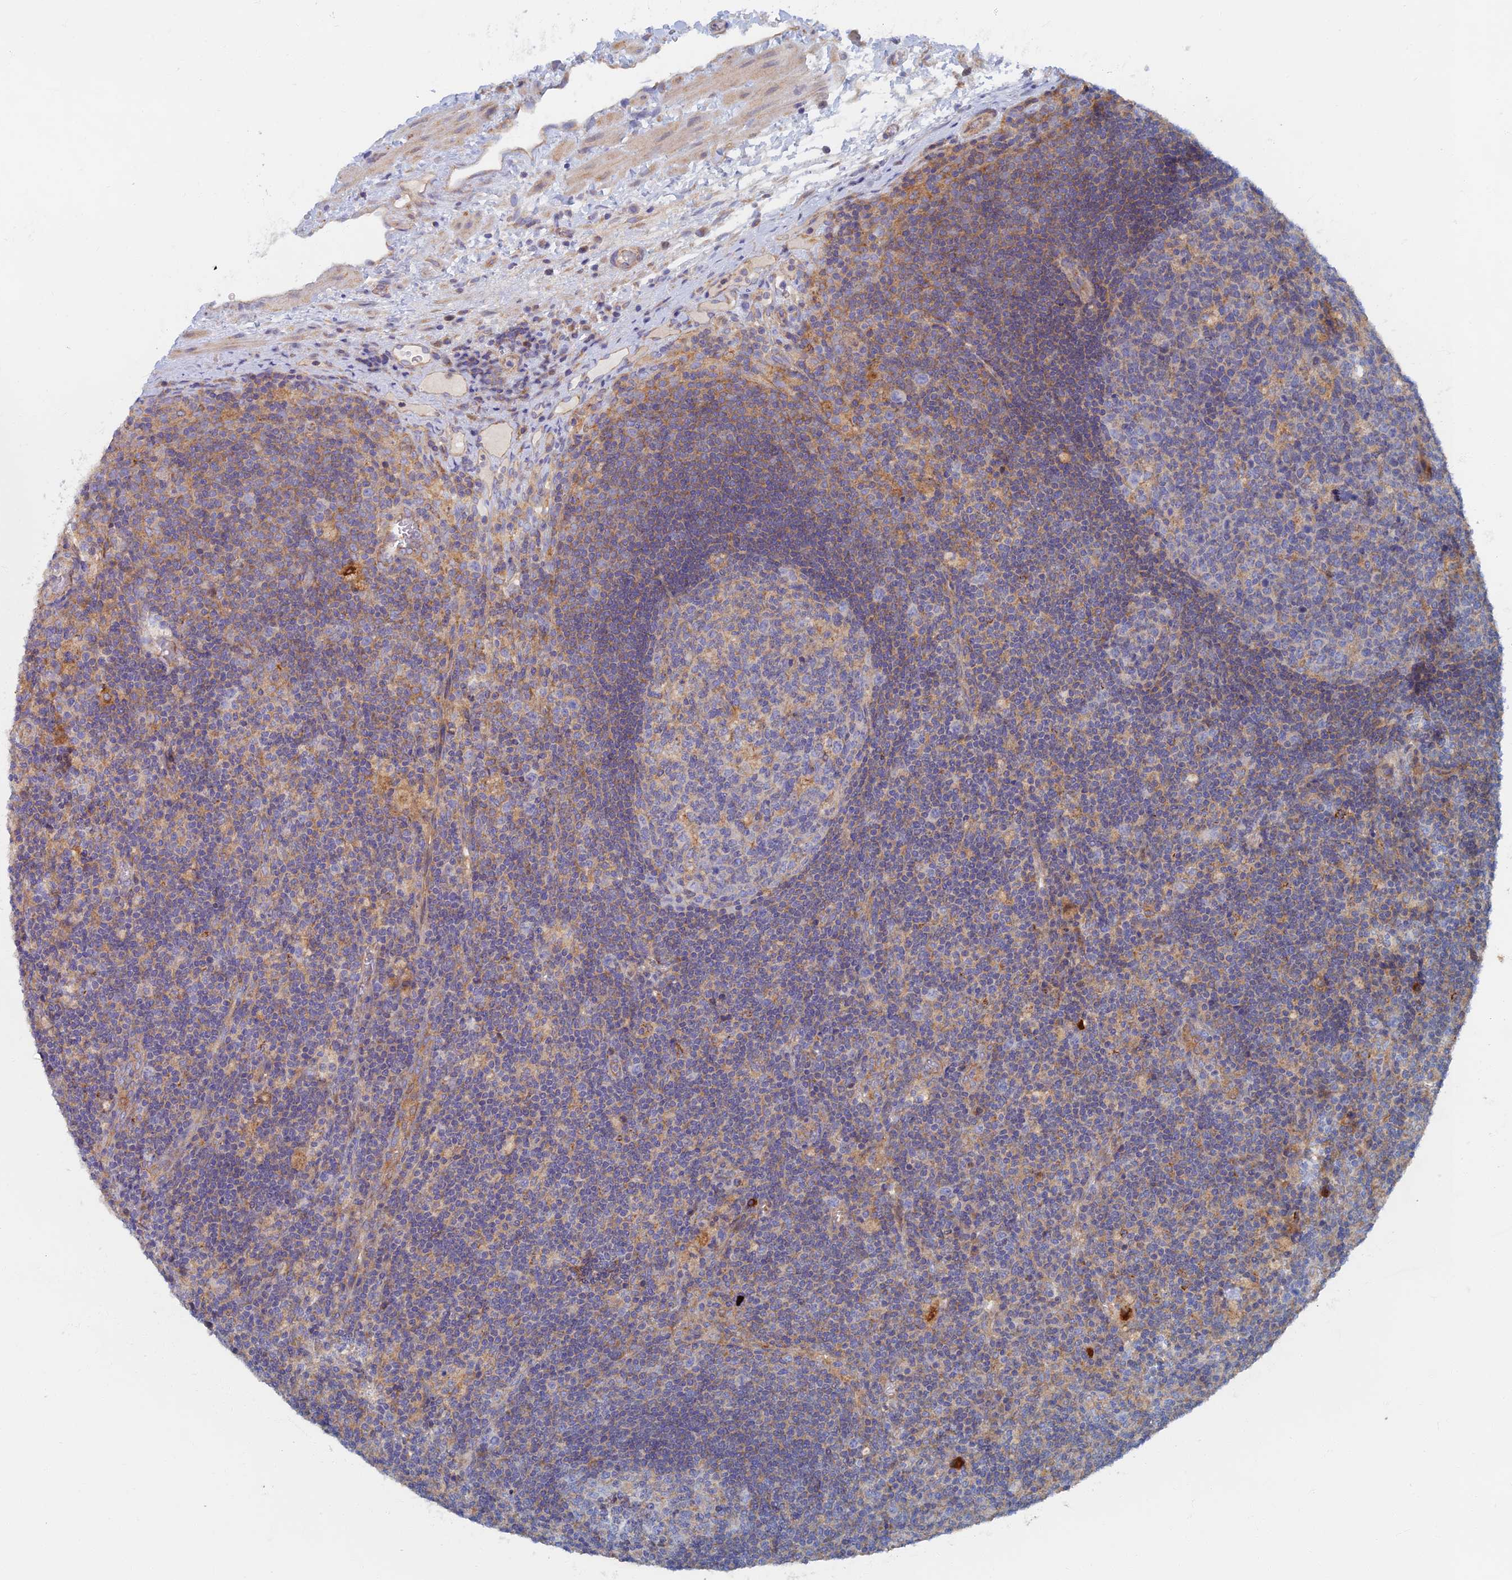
{"staining": {"intensity": "negative", "quantity": "none", "location": "none"}, "tissue": "lymph node", "cell_type": "Germinal center cells", "image_type": "normal", "snomed": [{"axis": "morphology", "description": "Normal tissue, NOS"}, {"axis": "topography", "description": "Lymph node"}], "caption": "An image of lymph node stained for a protein exhibits no brown staining in germinal center cells. (DAB (3,3'-diaminobenzidine) IHC with hematoxylin counter stain).", "gene": "TMEM44", "patient": {"sex": "male", "age": 58}}